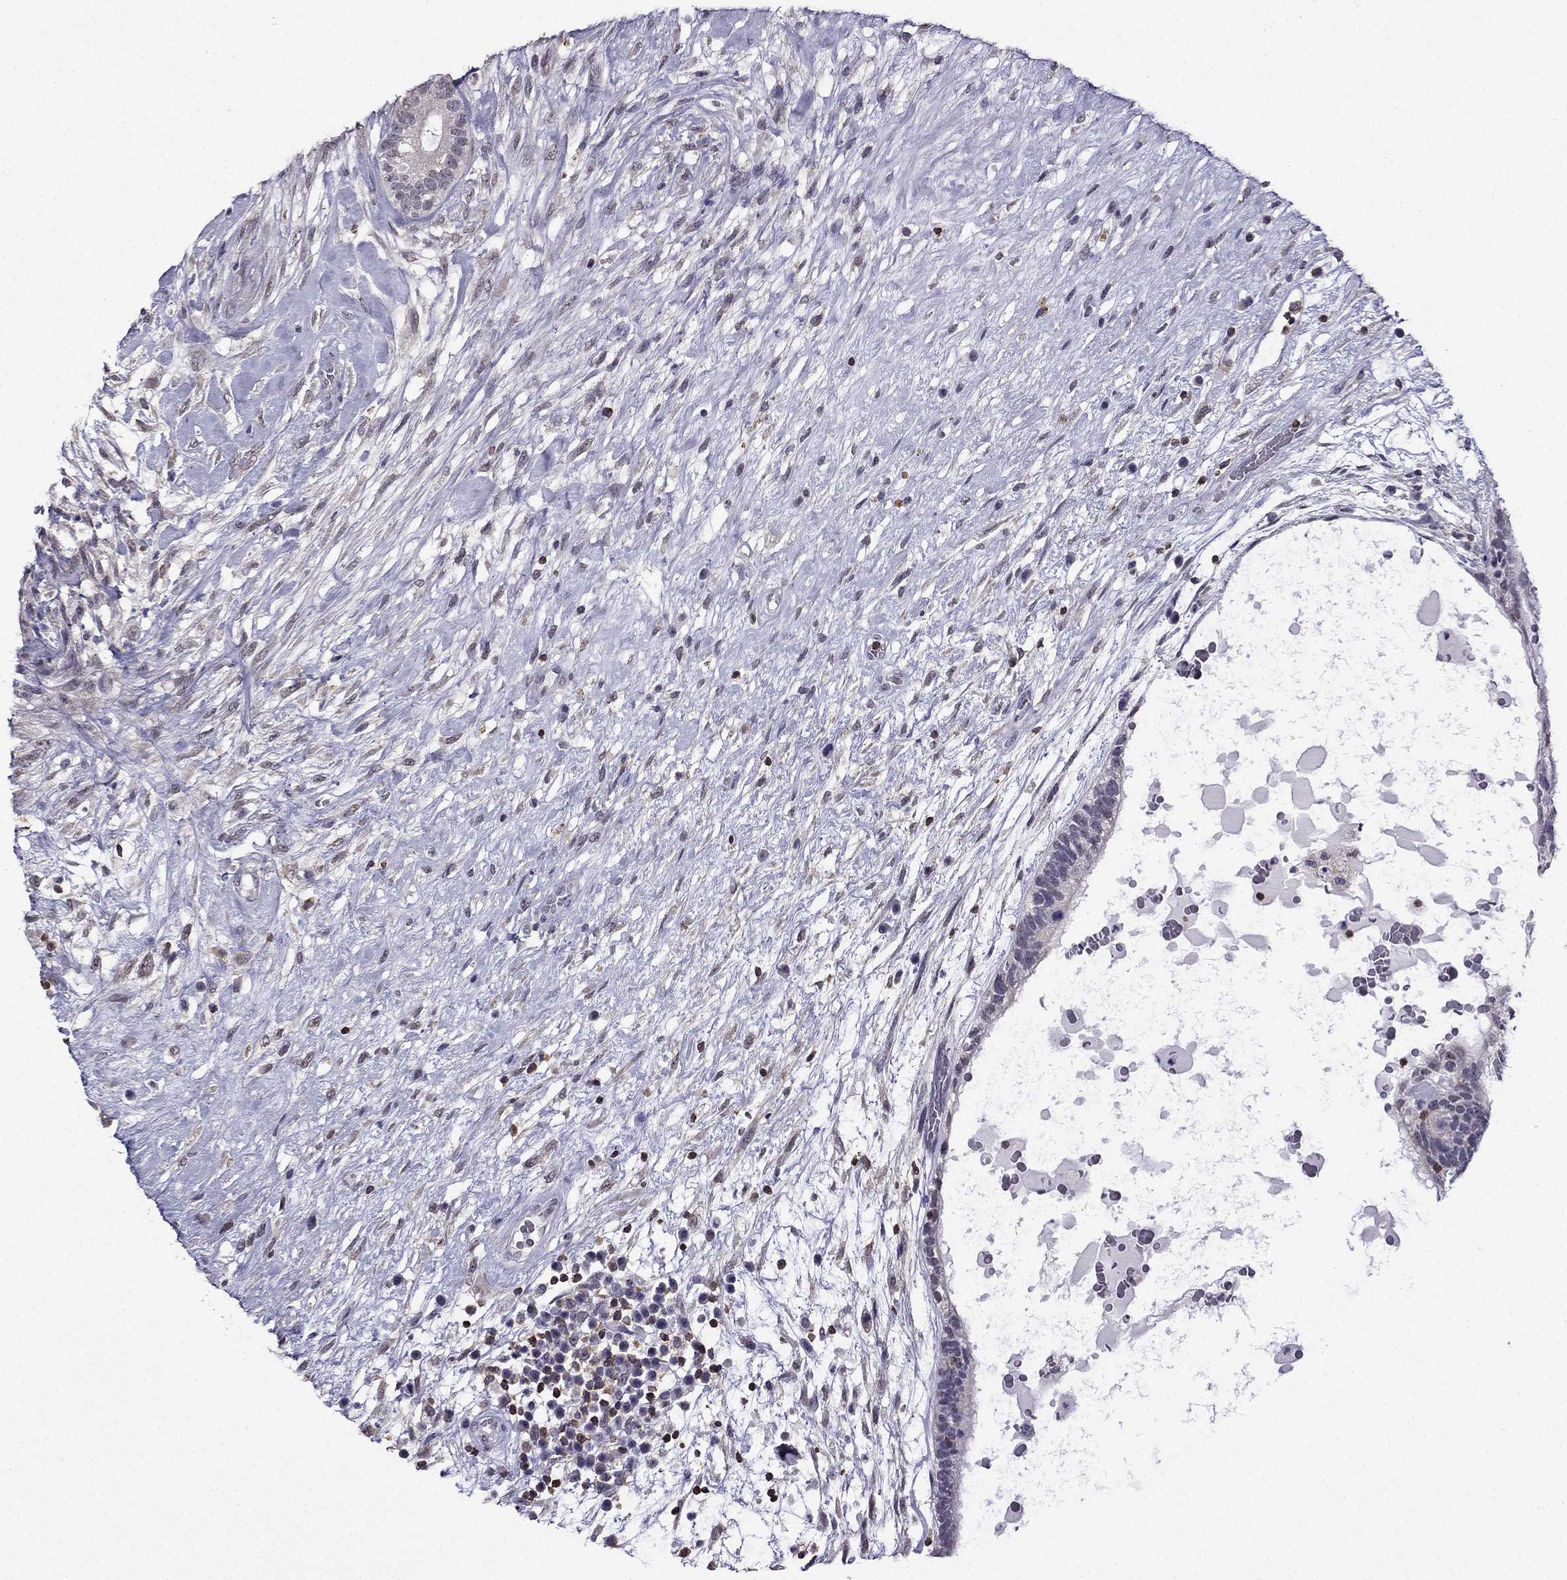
{"staining": {"intensity": "negative", "quantity": "none", "location": "none"}, "tissue": "testis cancer", "cell_type": "Tumor cells", "image_type": "cancer", "snomed": [{"axis": "morphology", "description": "Normal tissue, NOS"}, {"axis": "morphology", "description": "Carcinoma, Embryonal, NOS"}, {"axis": "topography", "description": "Testis"}], "caption": "Immunohistochemistry (IHC) of testis embryonal carcinoma reveals no positivity in tumor cells.", "gene": "CCK", "patient": {"sex": "male", "age": 32}}